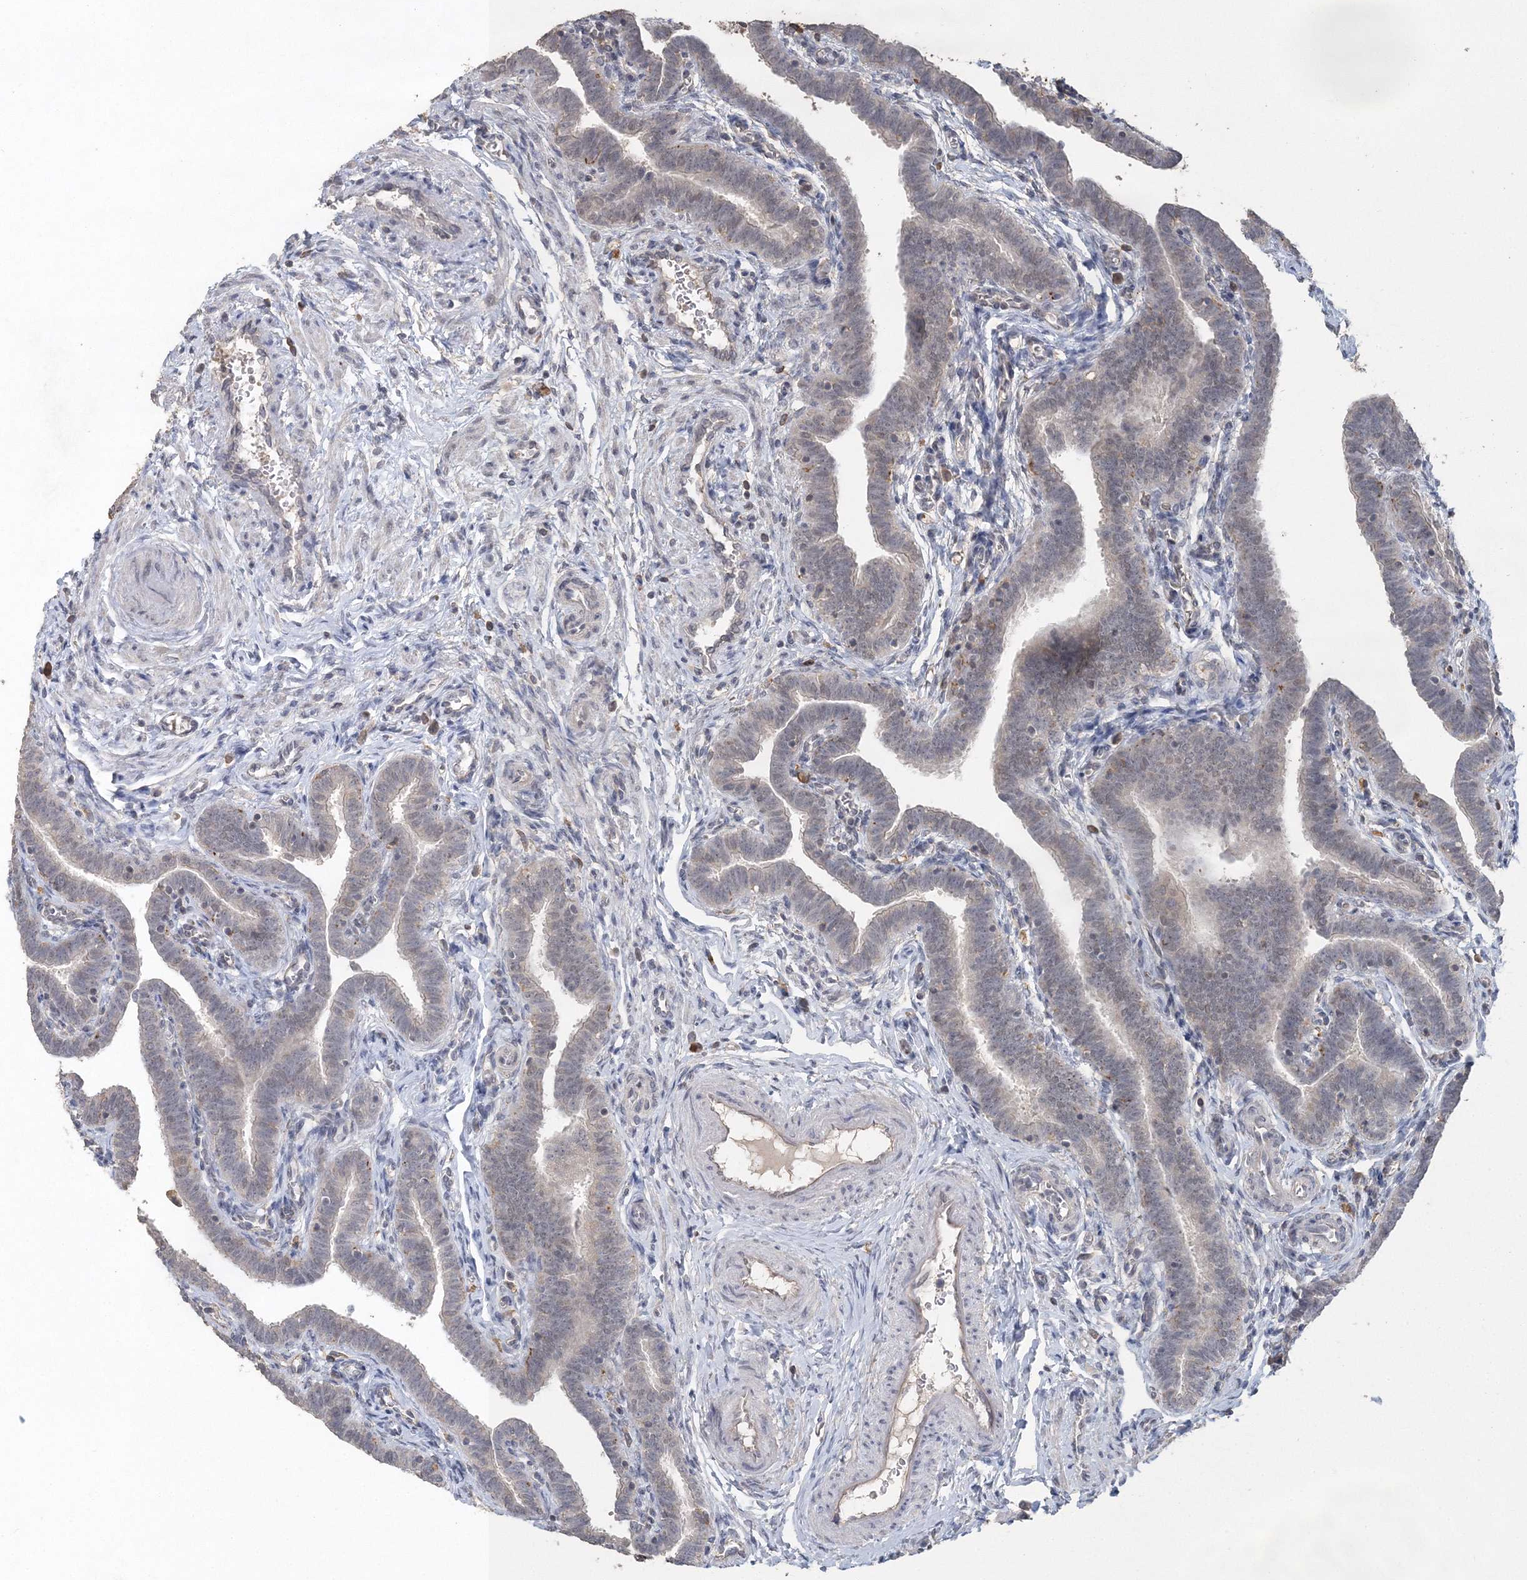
{"staining": {"intensity": "weak", "quantity": "<25%", "location": "cytoplasmic/membranous,nuclear"}, "tissue": "fallopian tube", "cell_type": "Glandular cells", "image_type": "normal", "snomed": [{"axis": "morphology", "description": "Normal tissue, NOS"}, {"axis": "topography", "description": "Fallopian tube"}], "caption": "DAB immunohistochemical staining of normal human fallopian tube reveals no significant expression in glandular cells. The staining was performed using DAB (3,3'-diaminobenzidine) to visualize the protein expression in brown, while the nuclei were stained in blue with hematoxylin (Magnification: 20x).", "gene": "UIMC1", "patient": {"sex": "female", "age": 36}}